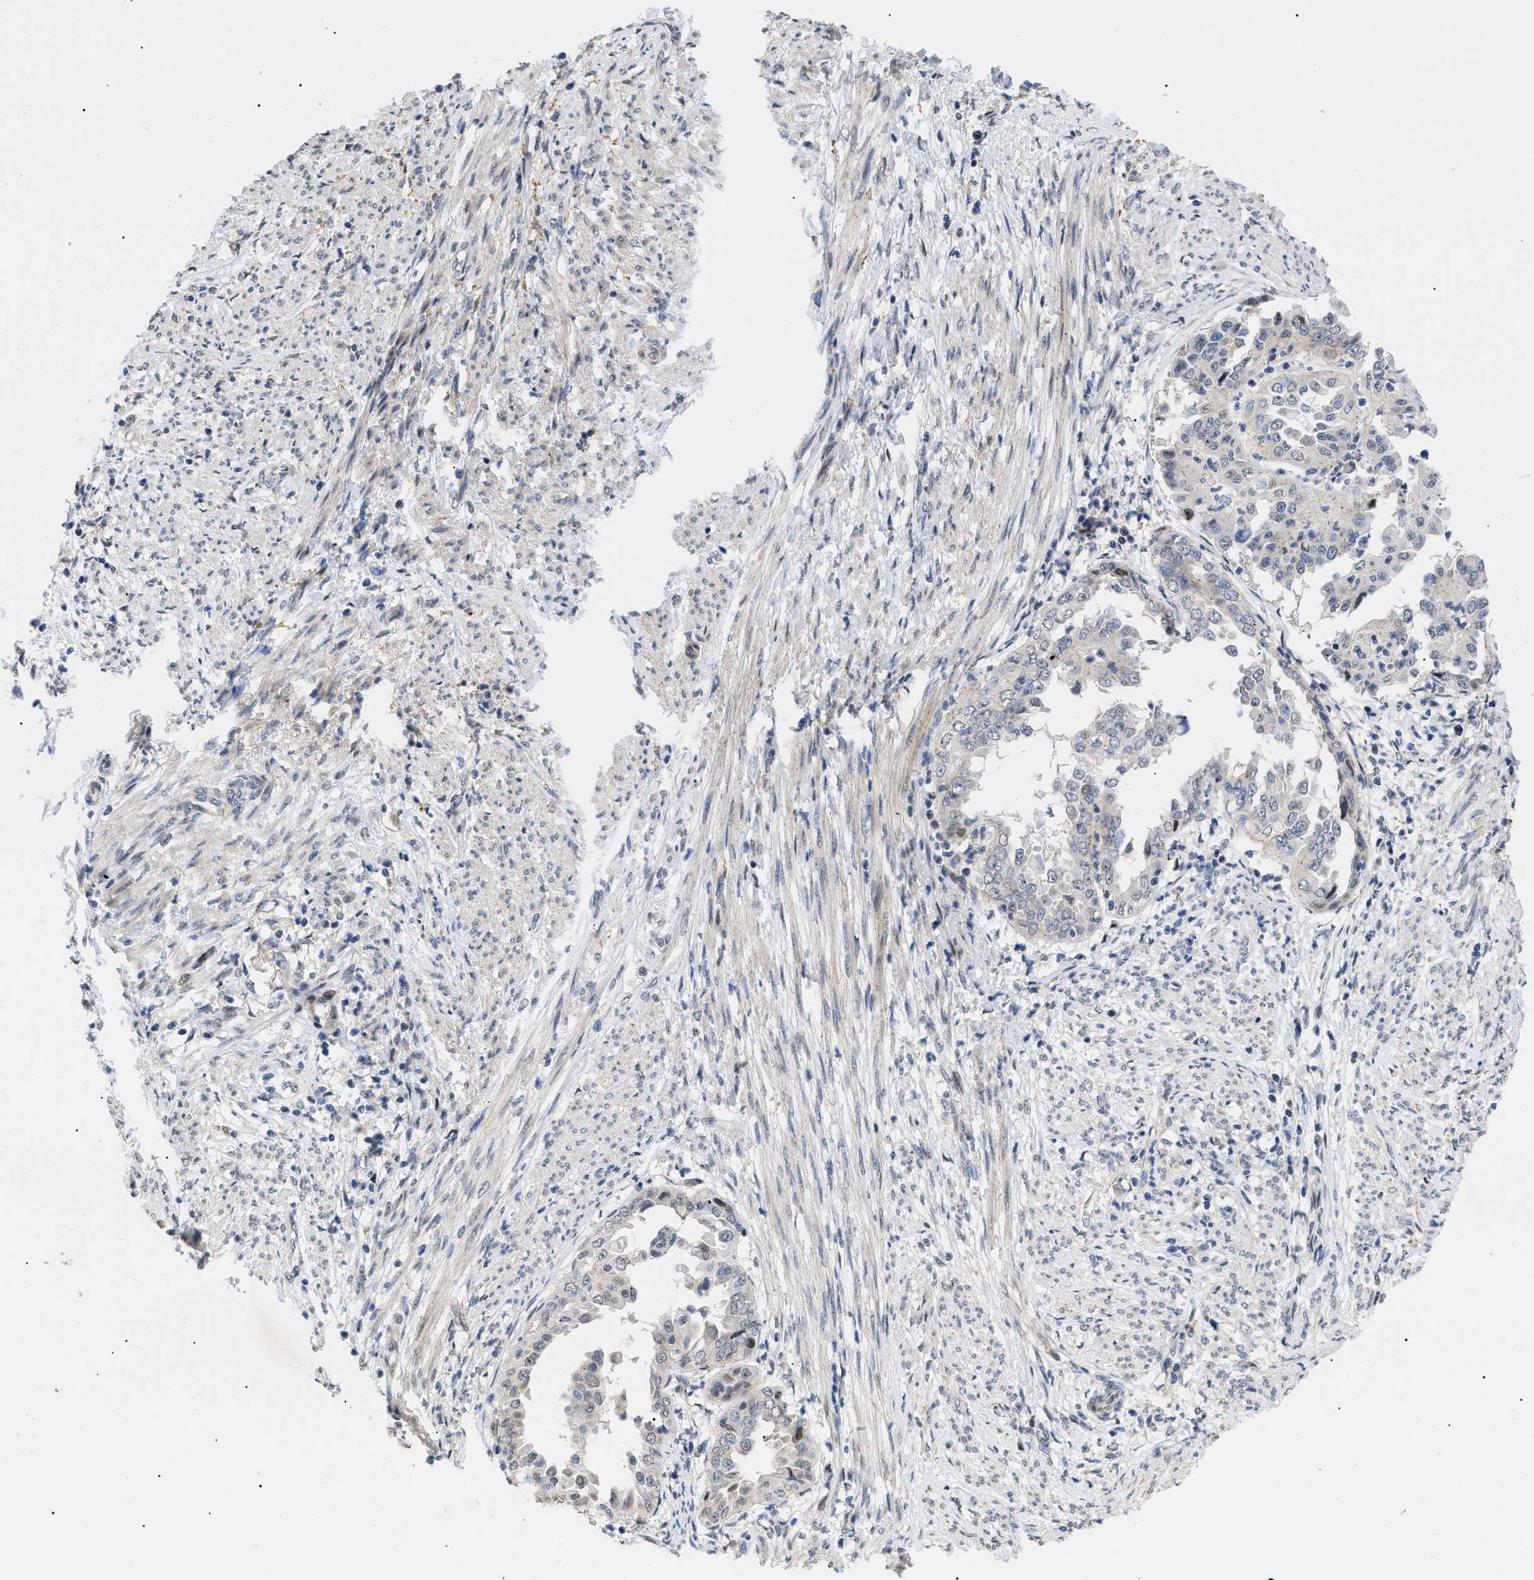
{"staining": {"intensity": "weak", "quantity": "<25%", "location": "nuclear"}, "tissue": "endometrial cancer", "cell_type": "Tumor cells", "image_type": "cancer", "snomed": [{"axis": "morphology", "description": "Adenocarcinoma, NOS"}, {"axis": "topography", "description": "Endometrium"}], "caption": "Protein analysis of endometrial cancer reveals no significant expression in tumor cells.", "gene": "SFXN5", "patient": {"sex": "female", "age": 85}}